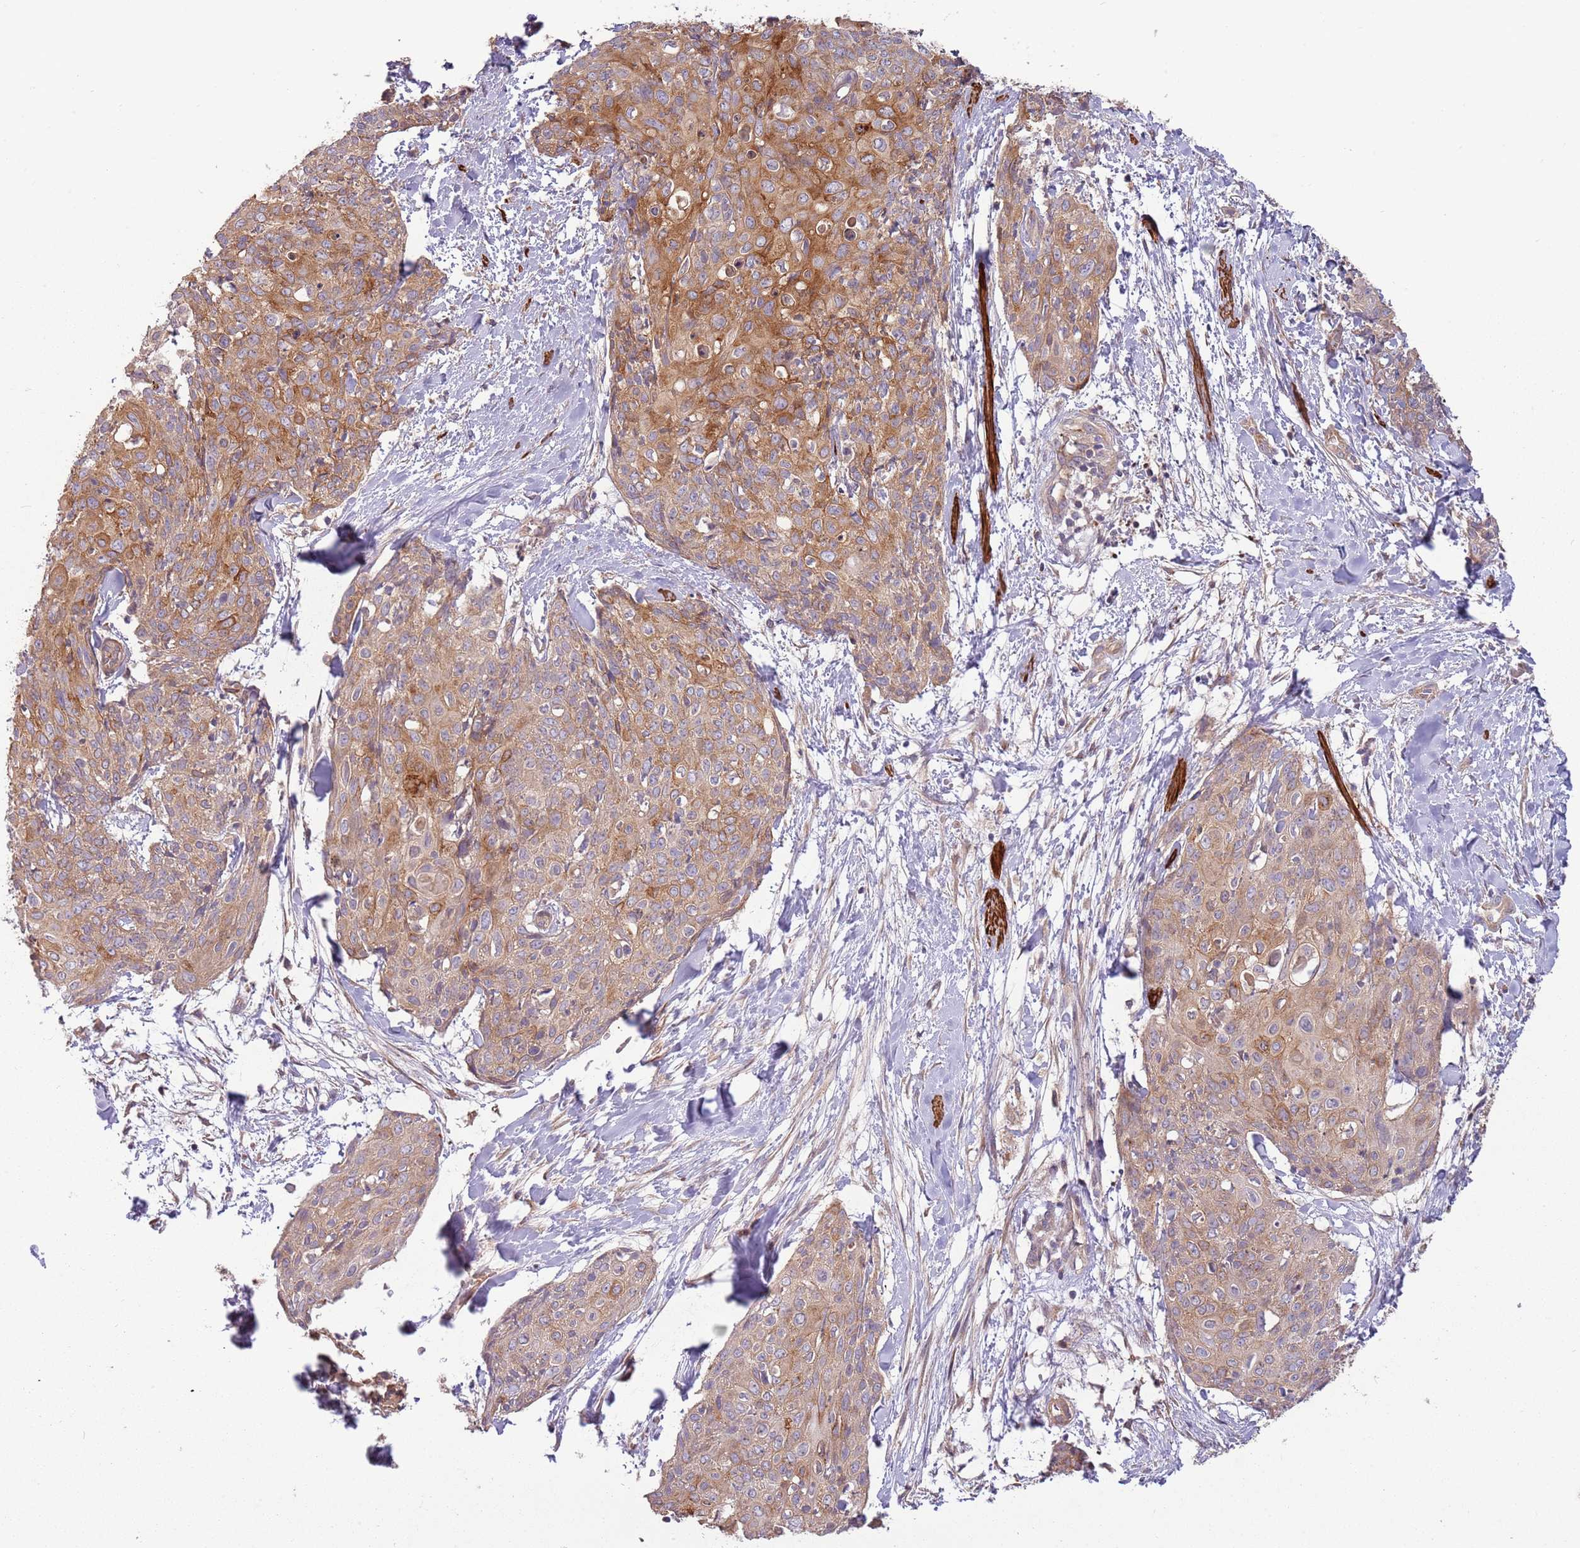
{"staining": {"intensity": "moderate", "quantity": ">75%", "location": "cytoplasmic/membranous"}, "tissue": "skin cancer", "cell_type": "Tumor cells", "image_type": "cancer", "snomed": [{"axis": "morphology", "description": "Squamous cell carcinoma, NOS"}, {"axis": "topography", "description": "Skin"}, {"axis": "topography", "description": "Vulva"}], "caption": "Human skin cancer stained with a brown dye reveals moderate cytoplasmic/membranous positive staining in about >75% of tumor cells.", "gene": "RNF128", "patient": {"sex": "female", "age": 85}}